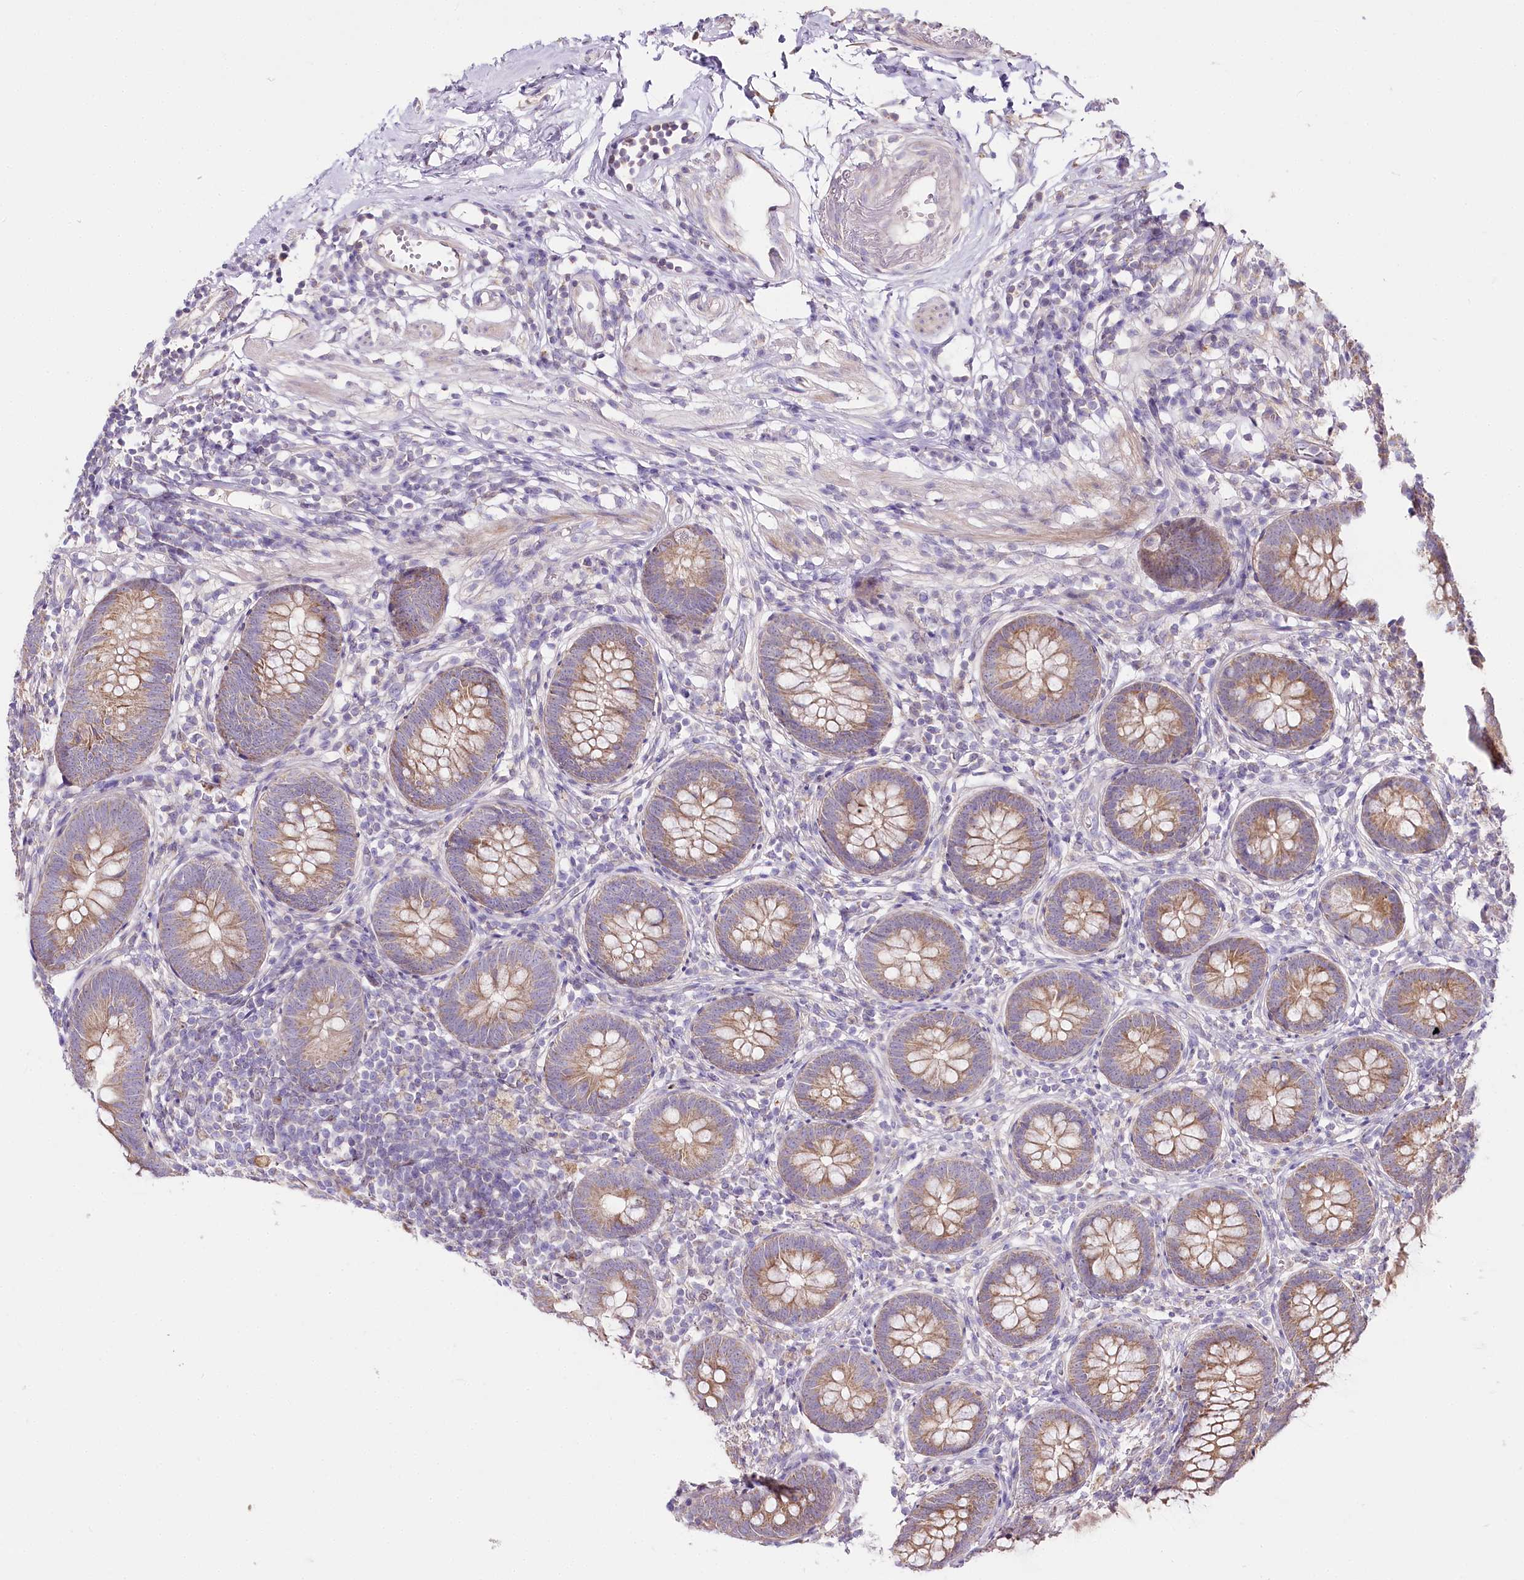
{"staining": {"intensity": "moderate", "quantity": ">75%", "location": "cytoplasmic/membranous"}, "tissue": "appendix", "cell_type": "Glandular cells", "image_type": "normal", "snomed": [{"axis": "morphology", "description": "Normal tissue, NOS"}, {"axis": "topography", "description": "Appendix"}], "caption": "The immunohistochemical stain highlights moderate cytoplasmic/membranous positivity in glandular cells of unremarkable appendix. The staining is performed using DAB (3,3'-diaminobenzidine) brown chromogen to label protein expression. The nuclei are counter-stained blue using hematoxylin.", "gene": "ZNF226", "patient": {"sex": "female", "age": 62}}